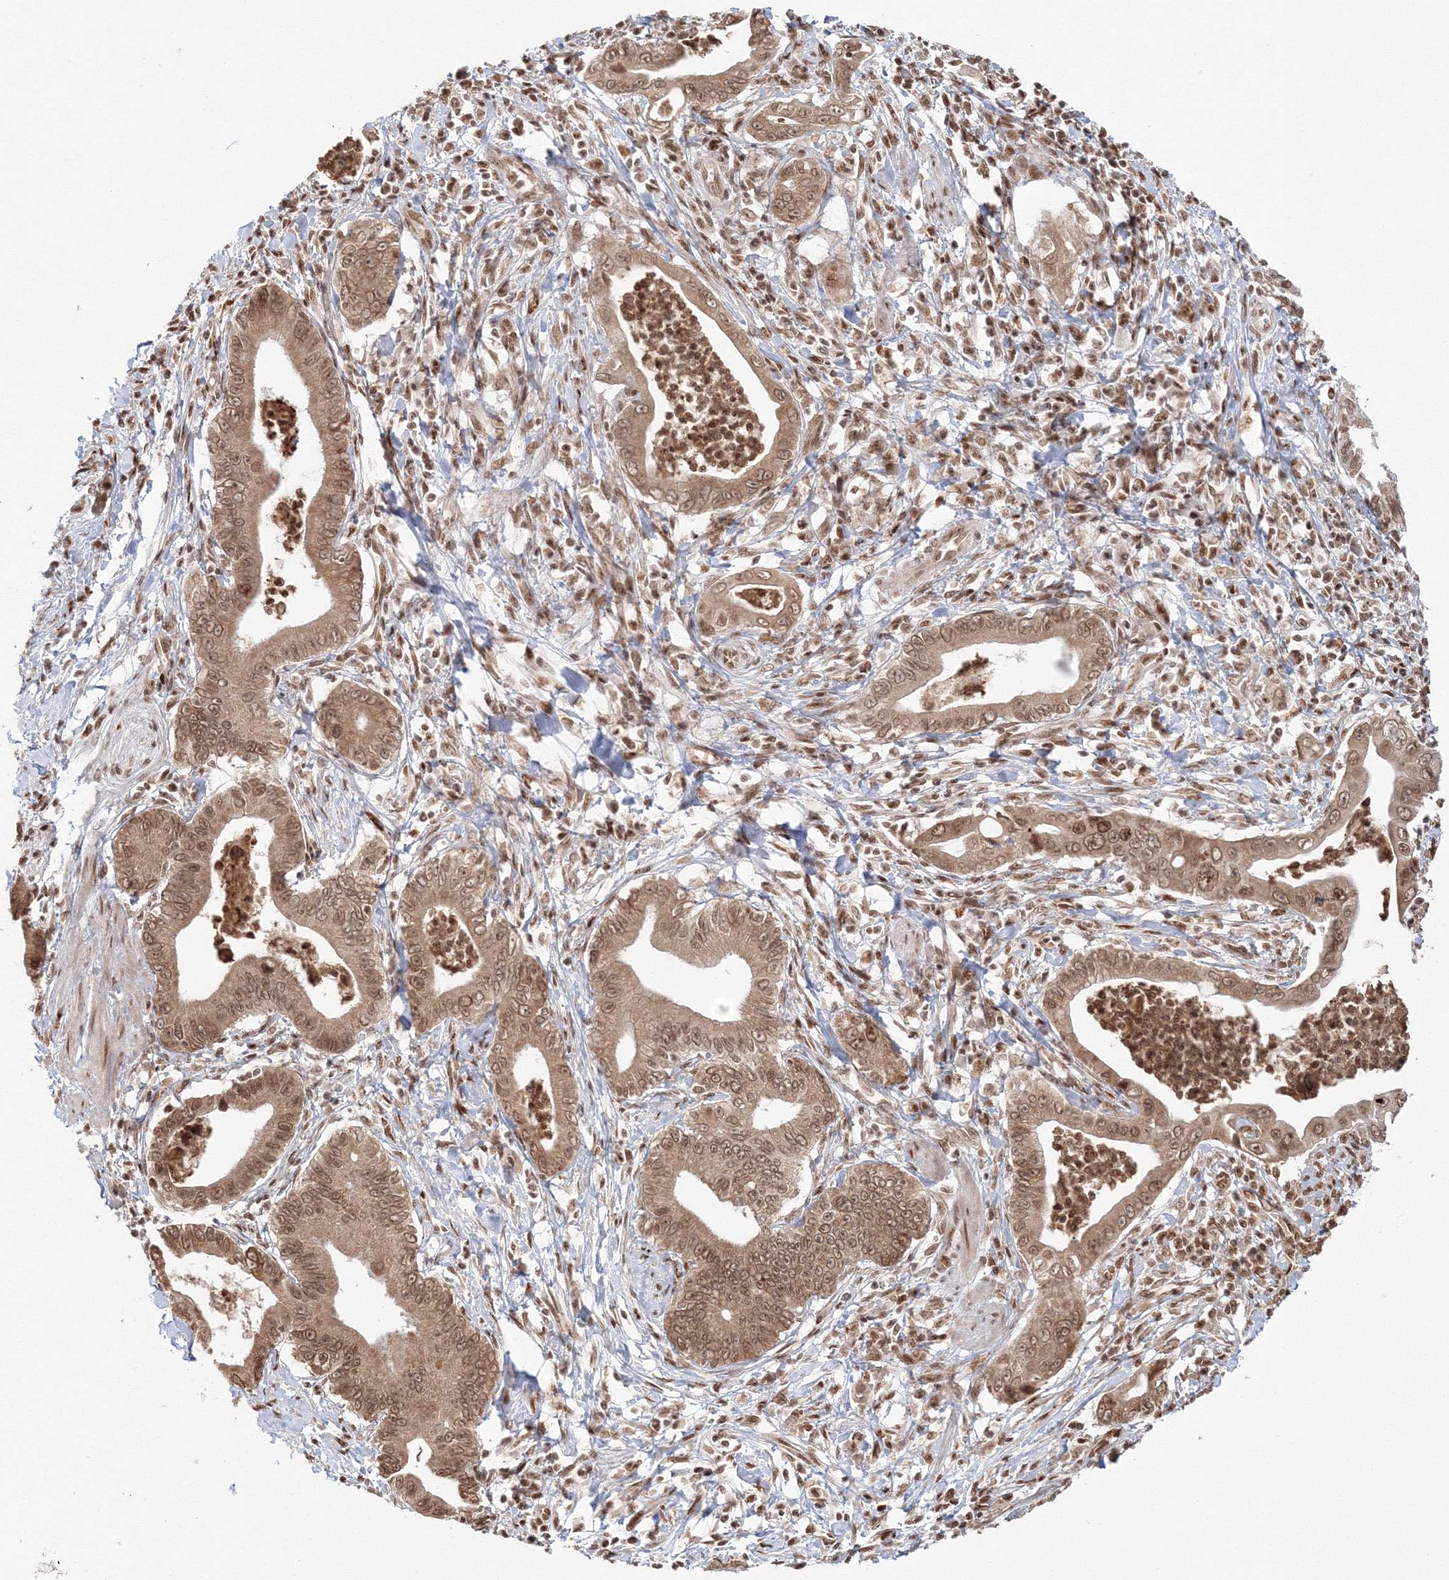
{"staining": {"intensity": "moderate", "quantity": ">75%", "location": "cytoplasmic/membranous,nuclear"}, "tissue": "pancreatic cancer", "cell_type": "Tumor cells", "image_type": "cancer", "snomed": [{"axis": "morphology", "description": "Adenocarcinoma, NOS"}, {"axis": "topography", "description": "Pancreas"}], "caption": "IHC (DAB (3,3'-diaminobenzidine)) staining of pancreatic cancer (adenocarcinoma) reveals moderate cytoplasmic/membranous and nuclear protein positivity in approximately >75% of tumor cells.", "gene": "KIF20A", "patient": {"sex": "male", "age": 78}}